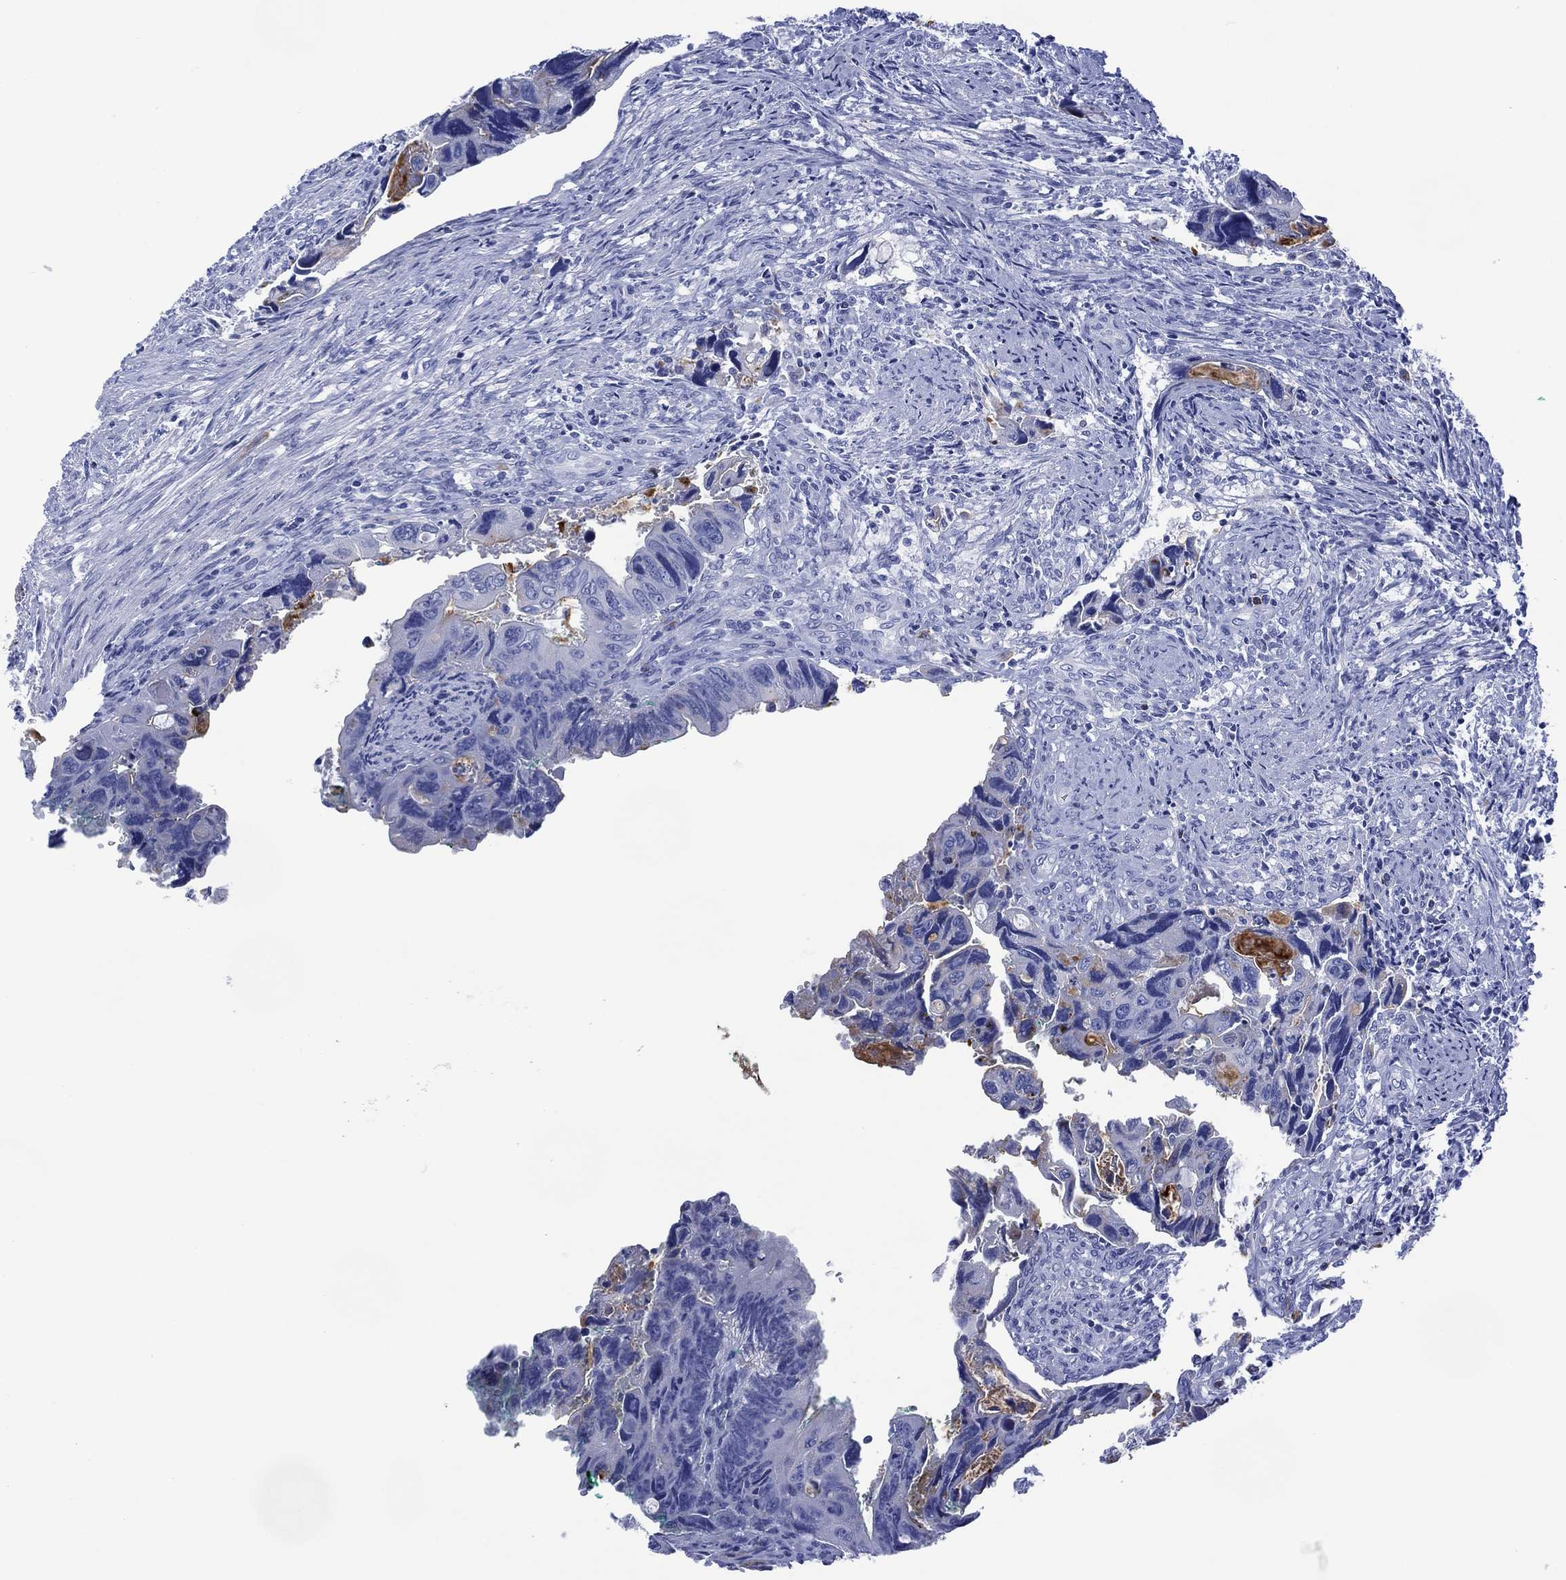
{"staining": {"intensity": "negative", "quantity": "none", "location": "none"}, "tissue": "colorectal cancer", "cell_type": "Tumor cells", "image_type": "cancer", "snomed": [{"axis": "morphology", "description": "Adenocarcinoma, NOS"}, {"axis": "topography", "description": "Rectum"}], "caption": "IHC photomicrograph of human colorectal cancer stained for a protein (brown), which shows no staining in tumor cells. (DAB (3,3'-diaminobenzidine) IHC visualized using brightfield microscopy, high magnification).", "gene": "DPP4", "patient": {"sex": "male", "age": 62}}